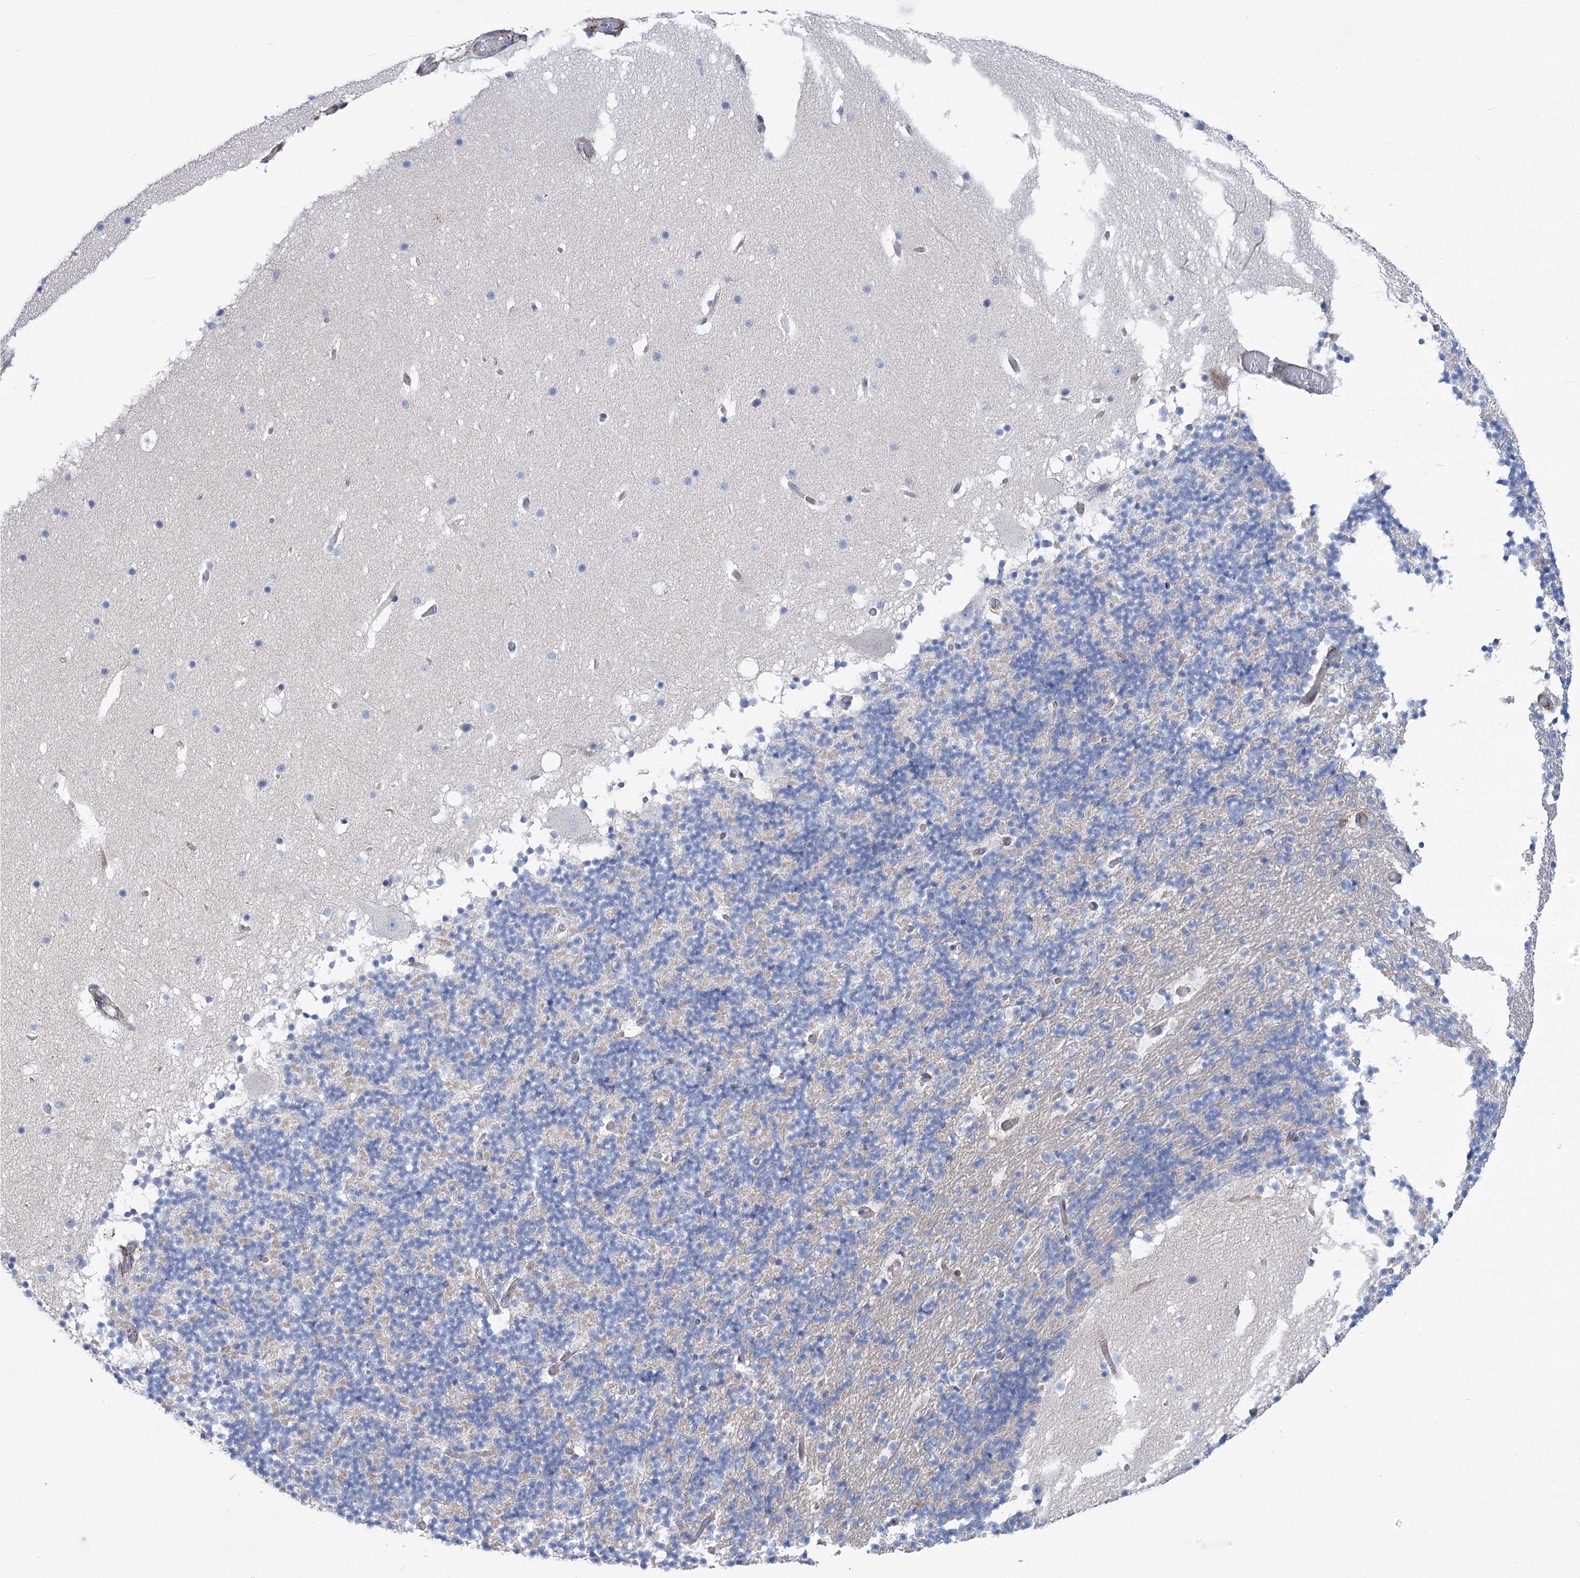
{"staining": {"intensity": "negative", "quantity": "none", "location": "none"}, "tissue": "cerebellum", "cell_type": "Cells in granular layer", "image_type": "normal", "snomed": [{"axis": "morphology", "description": "Normal tissue, NOS"}, {"axis": "topography", "description": "Cerebellum"}], "caption": "An image of cerebellum stained for a protein shows no brown staining in cells in granular layer.", "gene": "YTHDC2", "patient": {"sex": "male", "age": 57}}